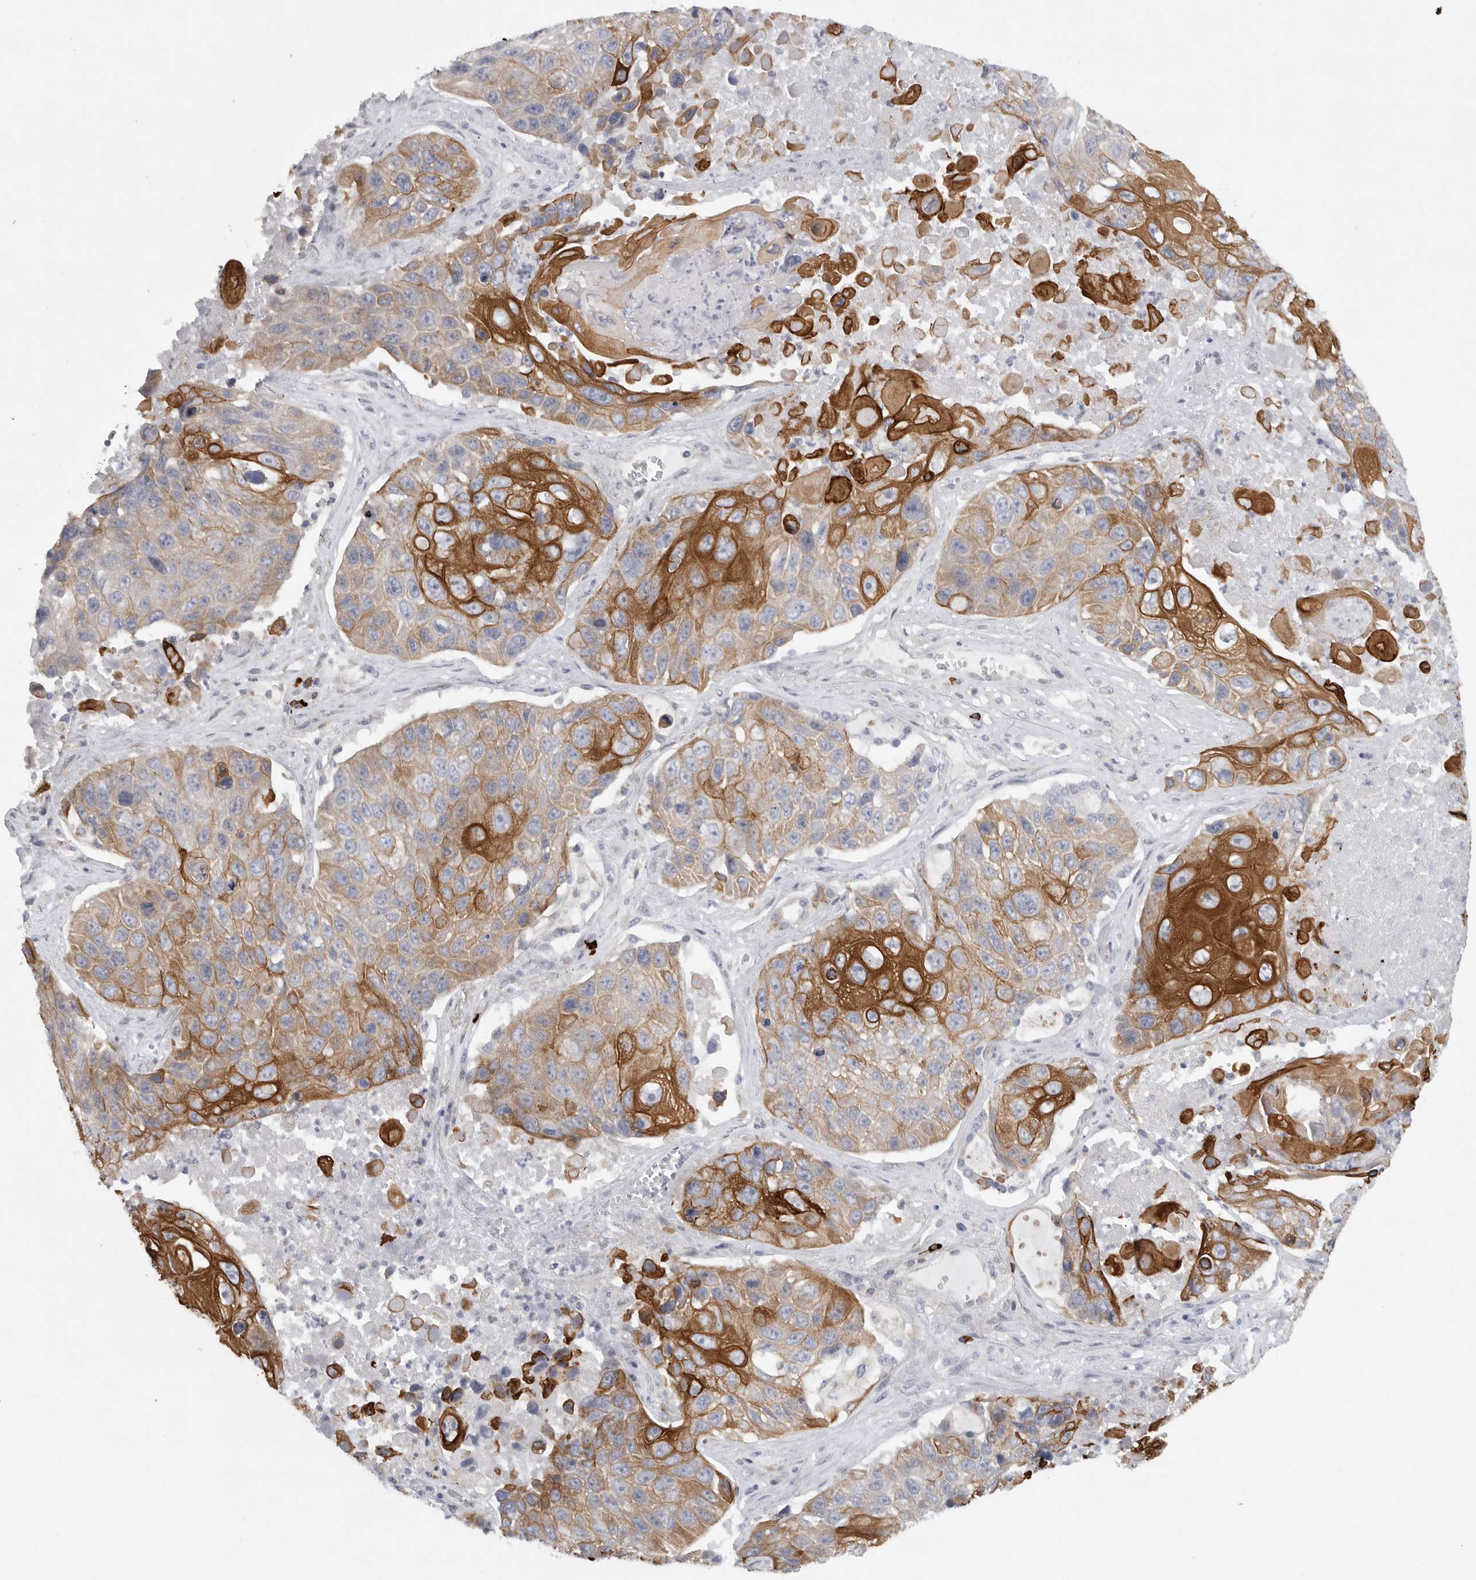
{"staining": {"intensity": "strong", "quantity": "25%-75%", "location": "cytoplasmic/membranous"}, "tissue": "lung cancer", "cell_type": "Tumor cells", "image_type": "cancer", "snomed": [{"axis": "morphology", "description": "Squamous cell carcinoma, NOS"}, {"axis": "topography", "description": "Lung"}], "caption": "Lung squamous cell carcinoma tissue demonstrates strong cytoplasmic/membranous positivity in about 25%-75% of tumor cells, visualized by immunohistochemistry. (brown staining indicates protein expression, while blue staining denotes nuclei).", "gene": "TMEM69", "patient": {"sex": "male", "age": 61}}